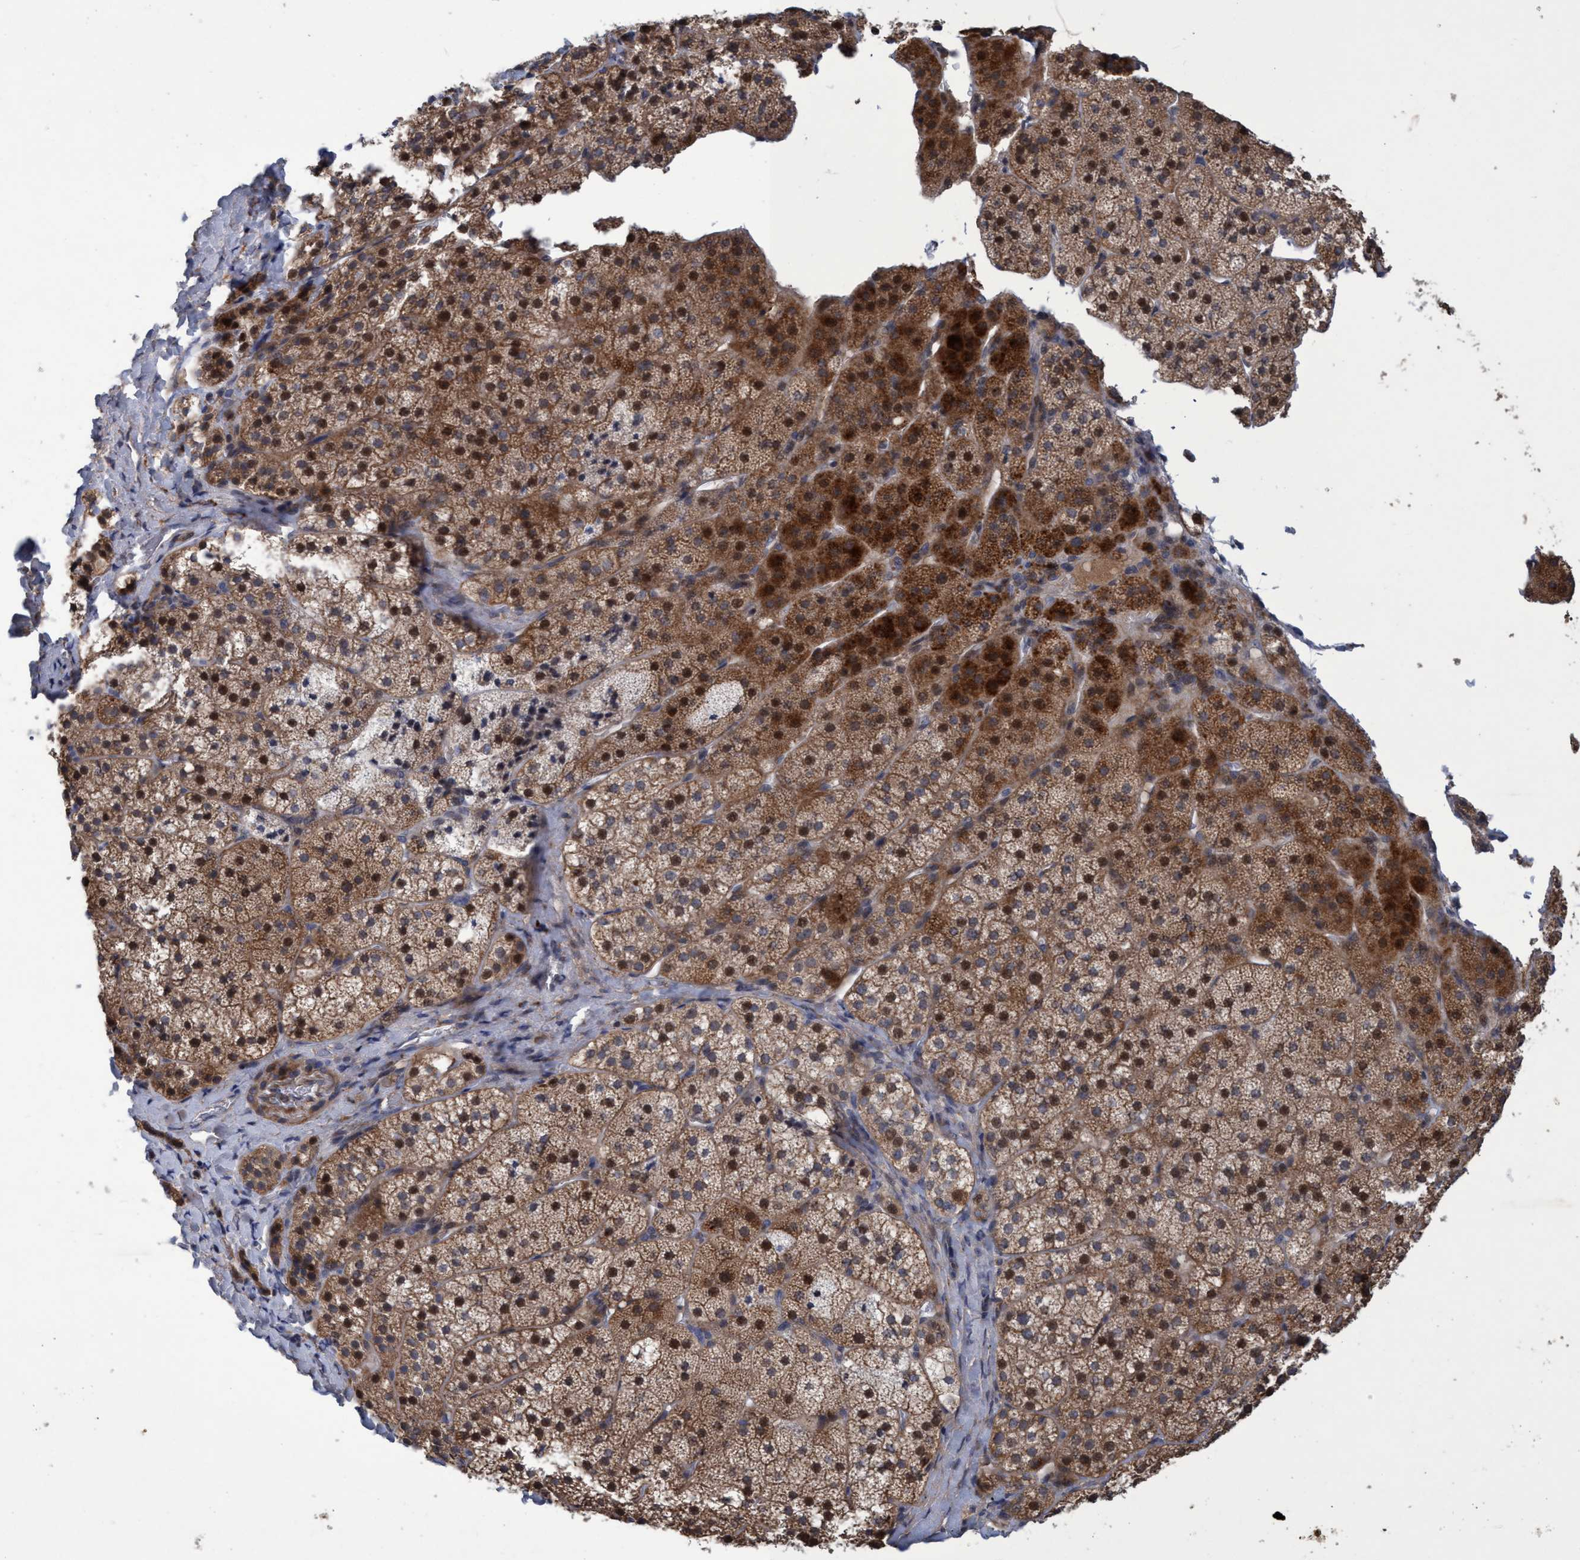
{"staining": {"intensity": "moderate", "quantity": ">75%", "location": "cytoplasmic/membranous,nuclear"}, "tissue": "adrenal gland", "cell_type": "Glandular cells", "image_type": "normal", "snomed": [{"axis": "morphology", "description": "Normal tissue, NOS"}, {"axis": "topography", "description": "Adrenal gland"}], "caption": "IHC of benign human adrenal gland displays medium levels of moderate cytoplasmic/membranous,nuclear expression in approximately >75% of glandular cells. (IHC, brightfield microscopy, high magnification).", "gene": "ZNF677", "patient": {"sex": "female", "age": 44}}